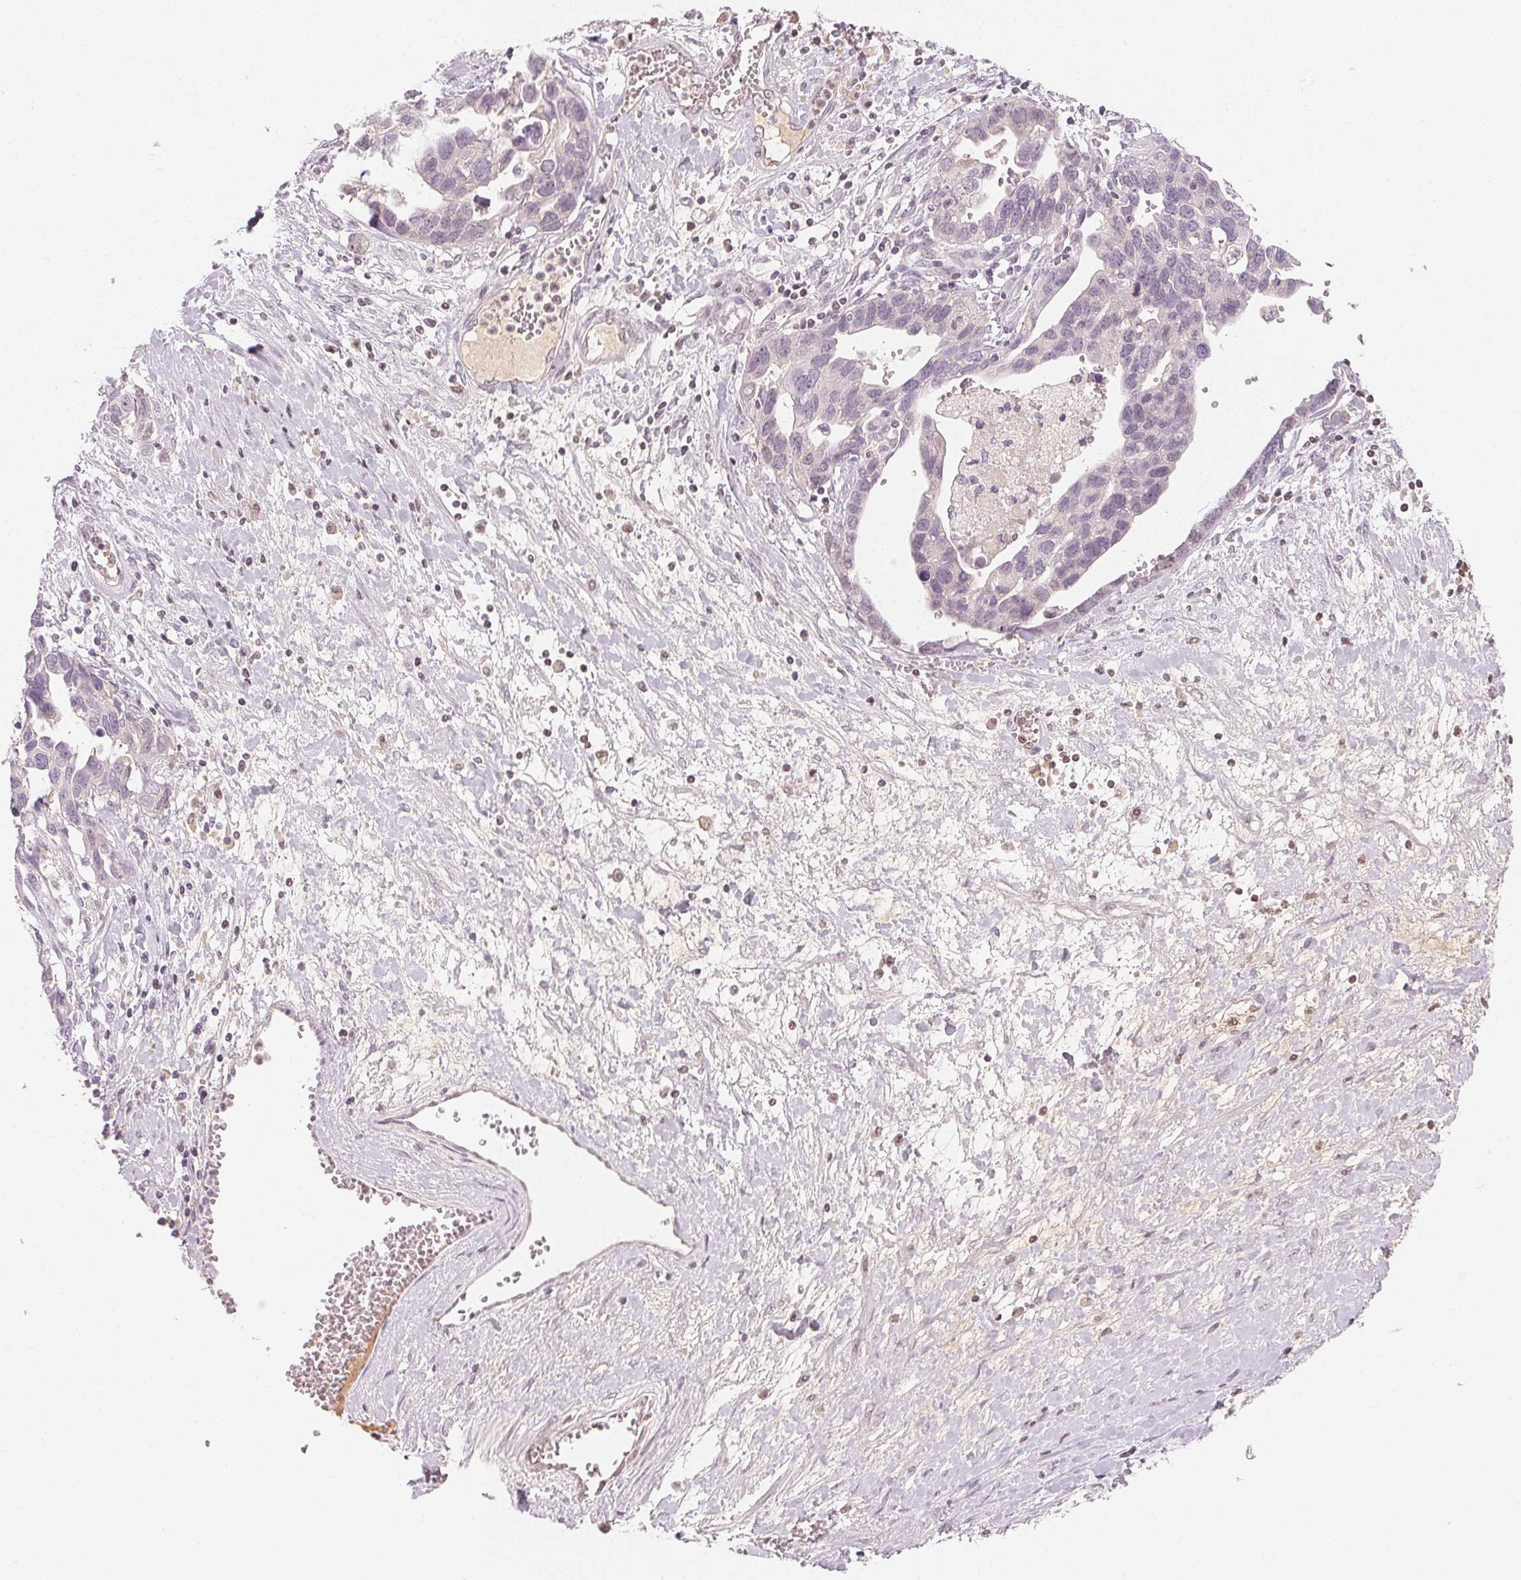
{"staining": {"intensity": "negative", "quantity": "none", "location": "none"}, "tissue": "ovarian cancer", "cell_type": "Tumor cells", "image_type": "cancer", "snomed": [{"axis": "morphology", "description": "Cystadenocarcinoma, serous, NOS"}, {"axis": "topography", "description": "Ovary"}], "caption": "This image is of ovarian cancer stained with immunohistochemistry (IHC) to label a protein in brown with the nuclei are counter-stained blue. There is no staining in tumor cells.", "gene": "AFM", "patient": {"sex": "female", "age": 54}}